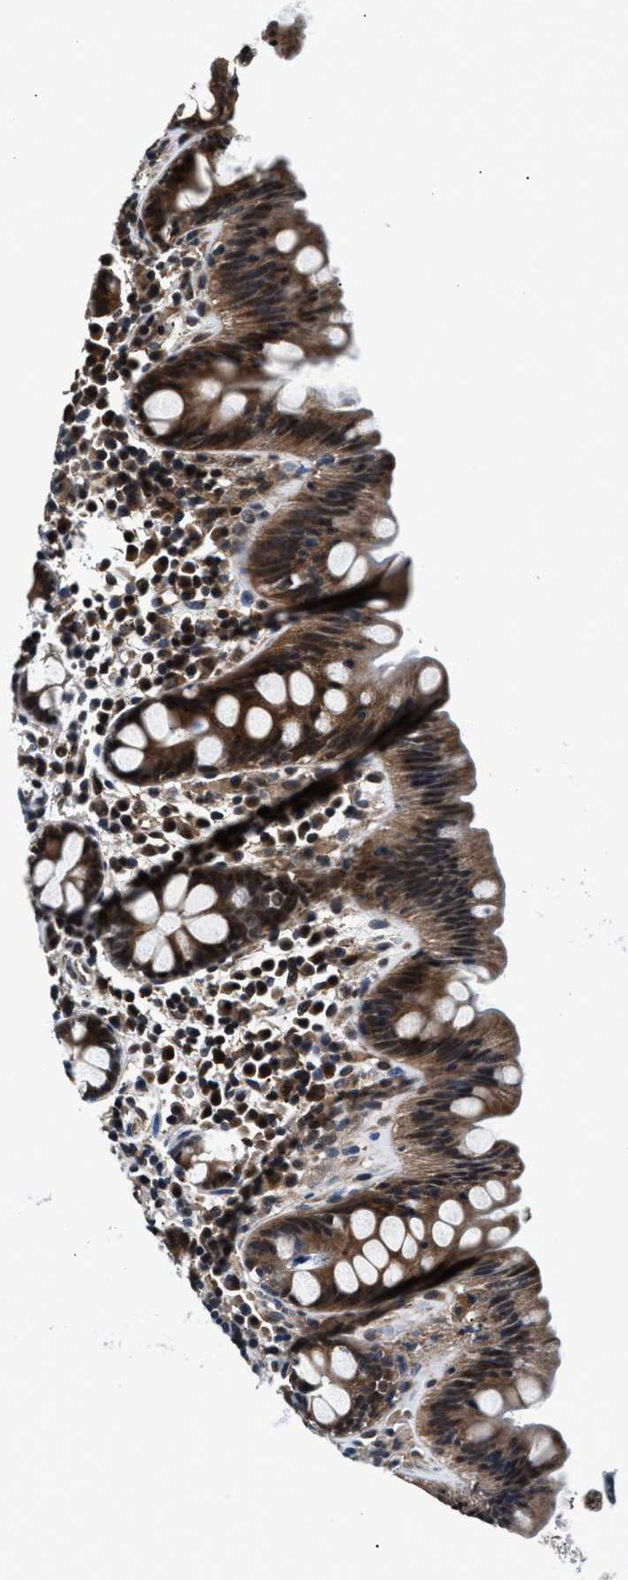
{"staining": {"intensity": "moderate", "quantity": ">75%", "location": "cytoplasmic/membranous"}, "tissue": "colon", "cell_type": "Endothelial cells", "image_type": "normal", "snomed": [{"axis": "morphology", "description": "Normal tissue, NOS"}, {"axis": "topography", "description": "Colon"}], "caption": "DAB immunohistochemical staining of unremarkable colon shows moderate cytoplasmic/membranous protein staining in approximately >75% of endothelial cells. Immunohistochemistry stains the protein of interest in brown and the nuclei are stained blue.", "gene": "RBM33", "patient": {"sex": "female", "age": 80}}